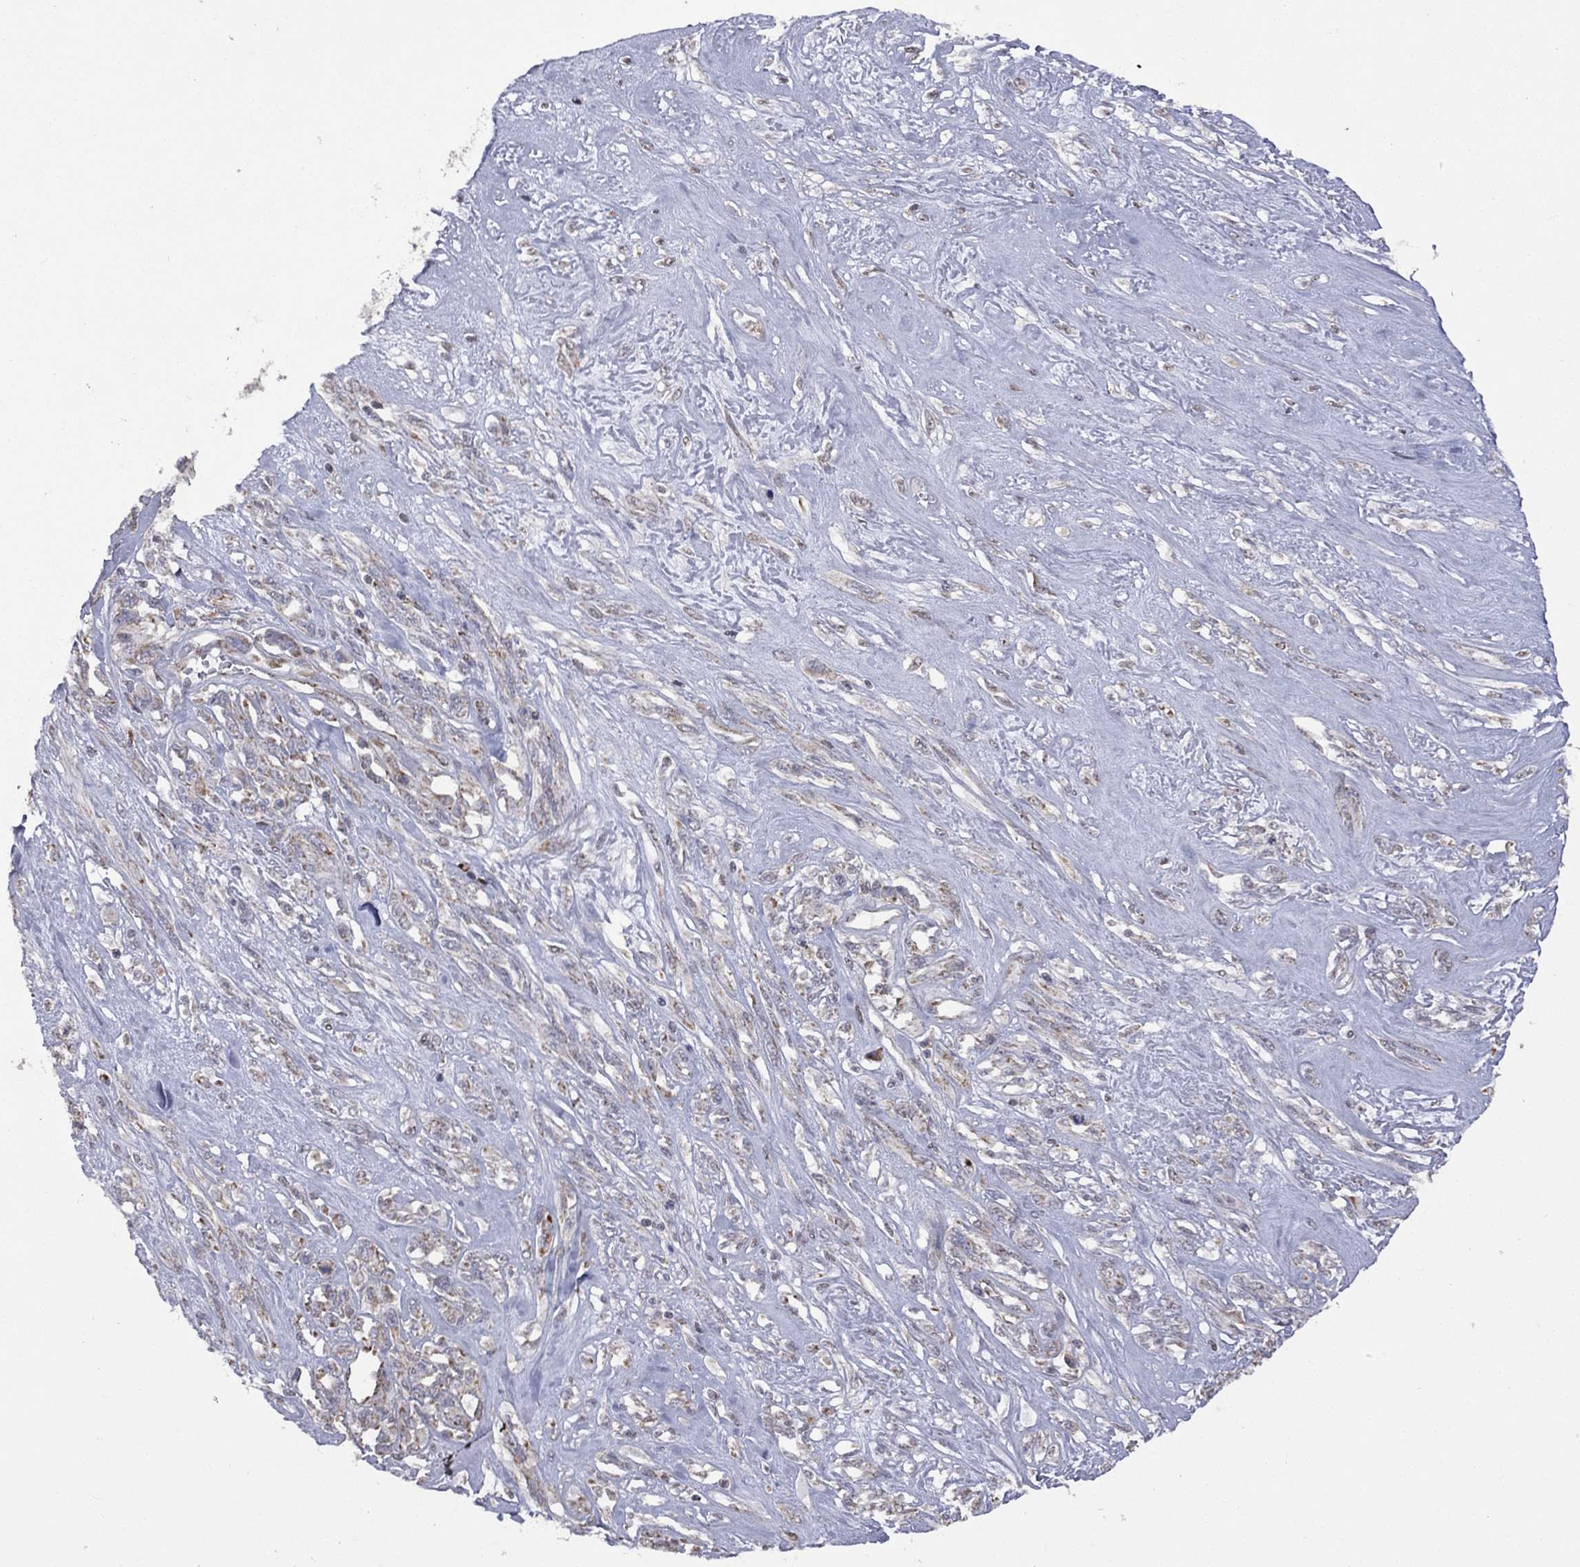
{"staining": {"intensity": "moderate", "quantity": "25%-75%", "location": "cytoplasmic/membranous"}, "tissue": "melanoma", "cell_type": "Tumor cells", "image_type": "cancer", "snomed": [{"axis": "morphology", "description": "Malignant melanoma, NOS"}, {"axis": "topography", "description": "Skin"}], "caption": "A medium amount of moderate cytoplasmic/membranous staining is present in about 25%-75% of tumor cells in malignant melanoma tissue.", "gene": "NDUFB1", "patient": {"sex": "female", "age": 91}}